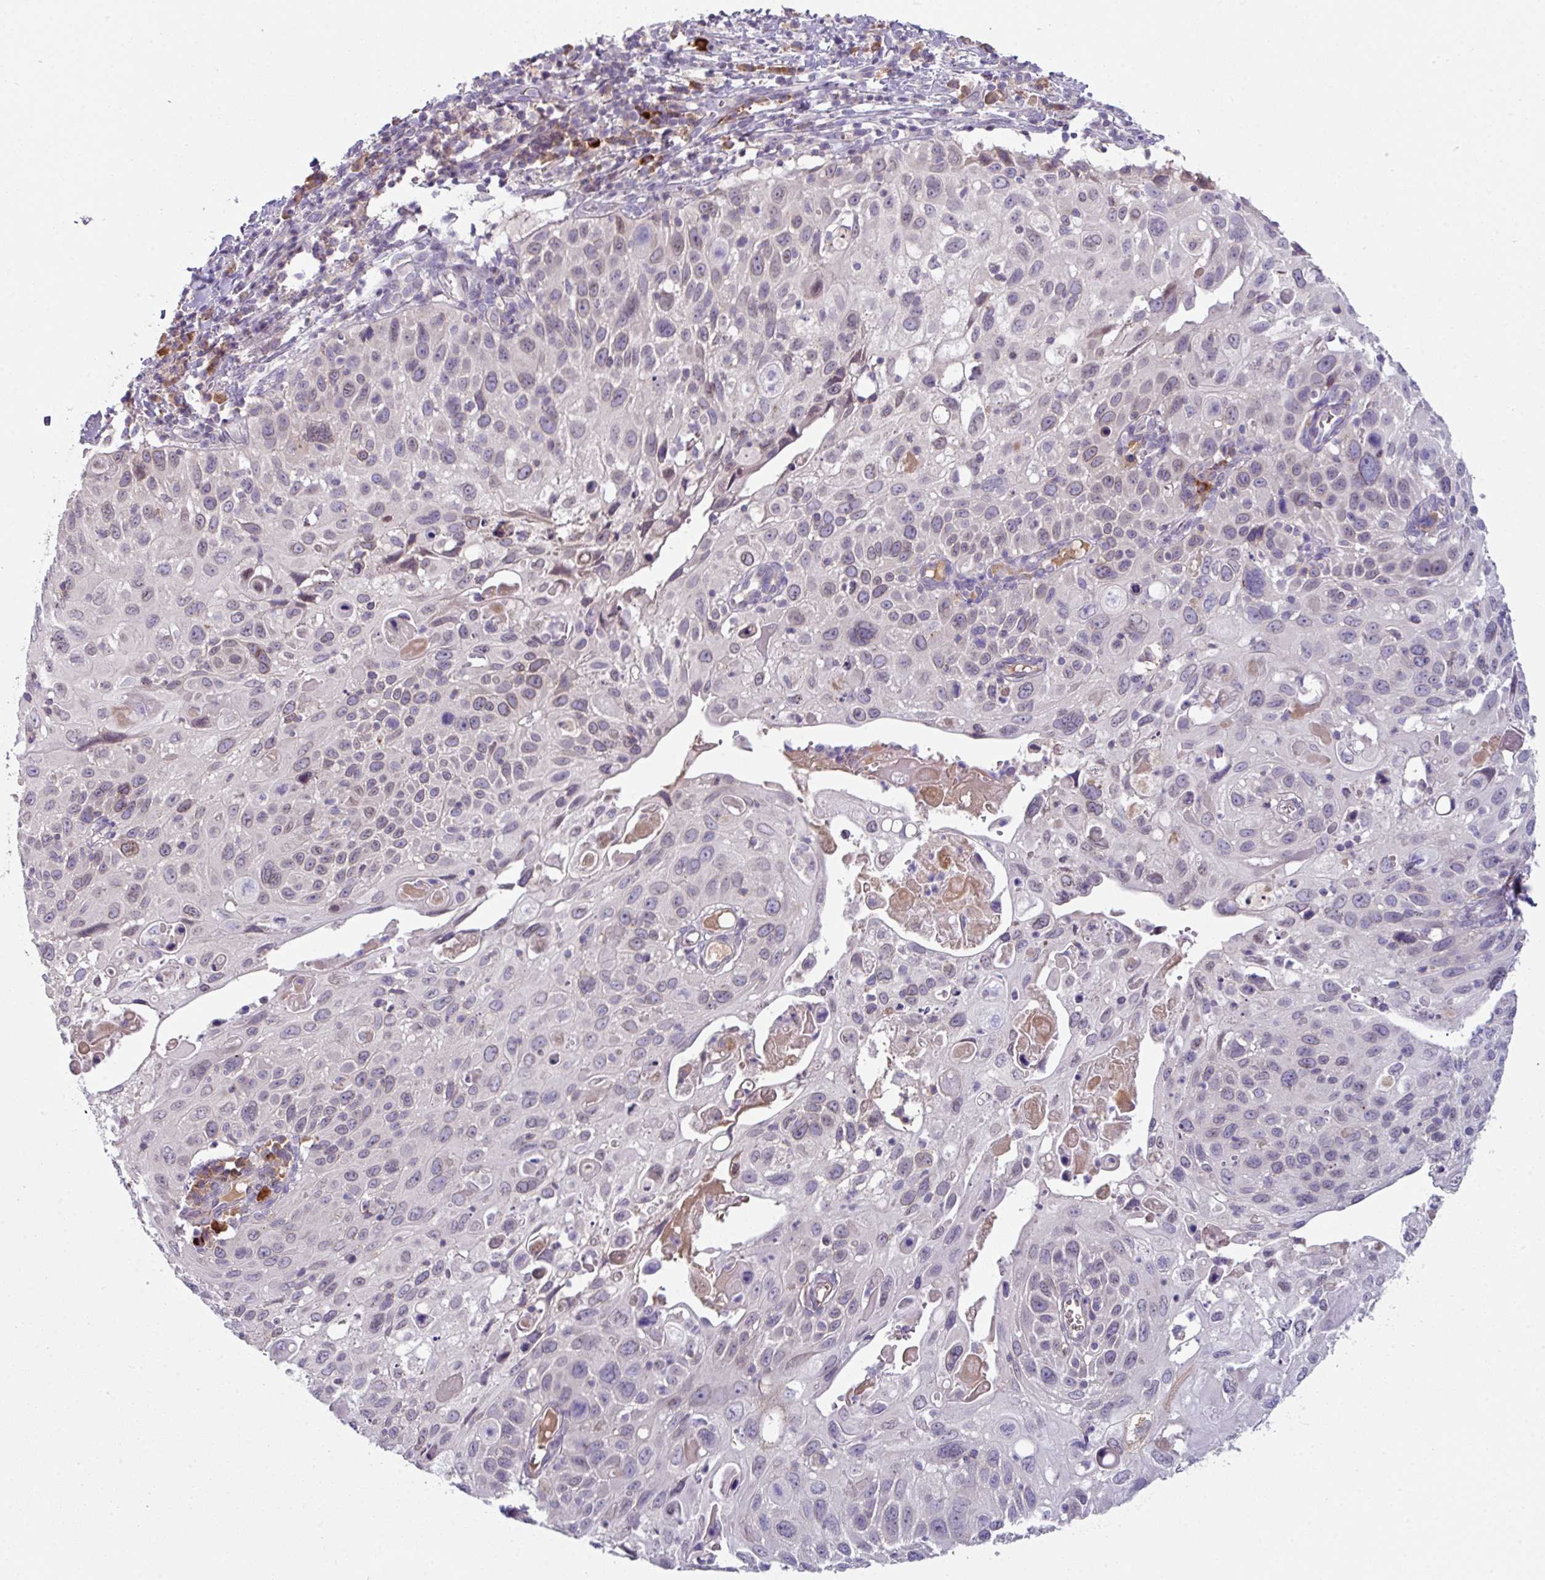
{"staining": {"intensity": "weak", "quantity": "25%-75%", "location": "cytoplasmic/membranous,nuclear"}, "tissue": "cervical cancer", "cell_type": "Tumor cells", "image_type": "cancer", "snomed": [{"axis": "morphology", "description": "Squamous cell carcinoma, NOS"}, {"axis": "topography", "description": "Cervix"}], "caption": "Protein staining of cervical cancer tissue displays weak cytoplasmic/membranous and nuclear staining in approximately 25%-75% of tumor cells.", "gene": "SLAMF6", "patient": {"sex": "female", "age": 70}}